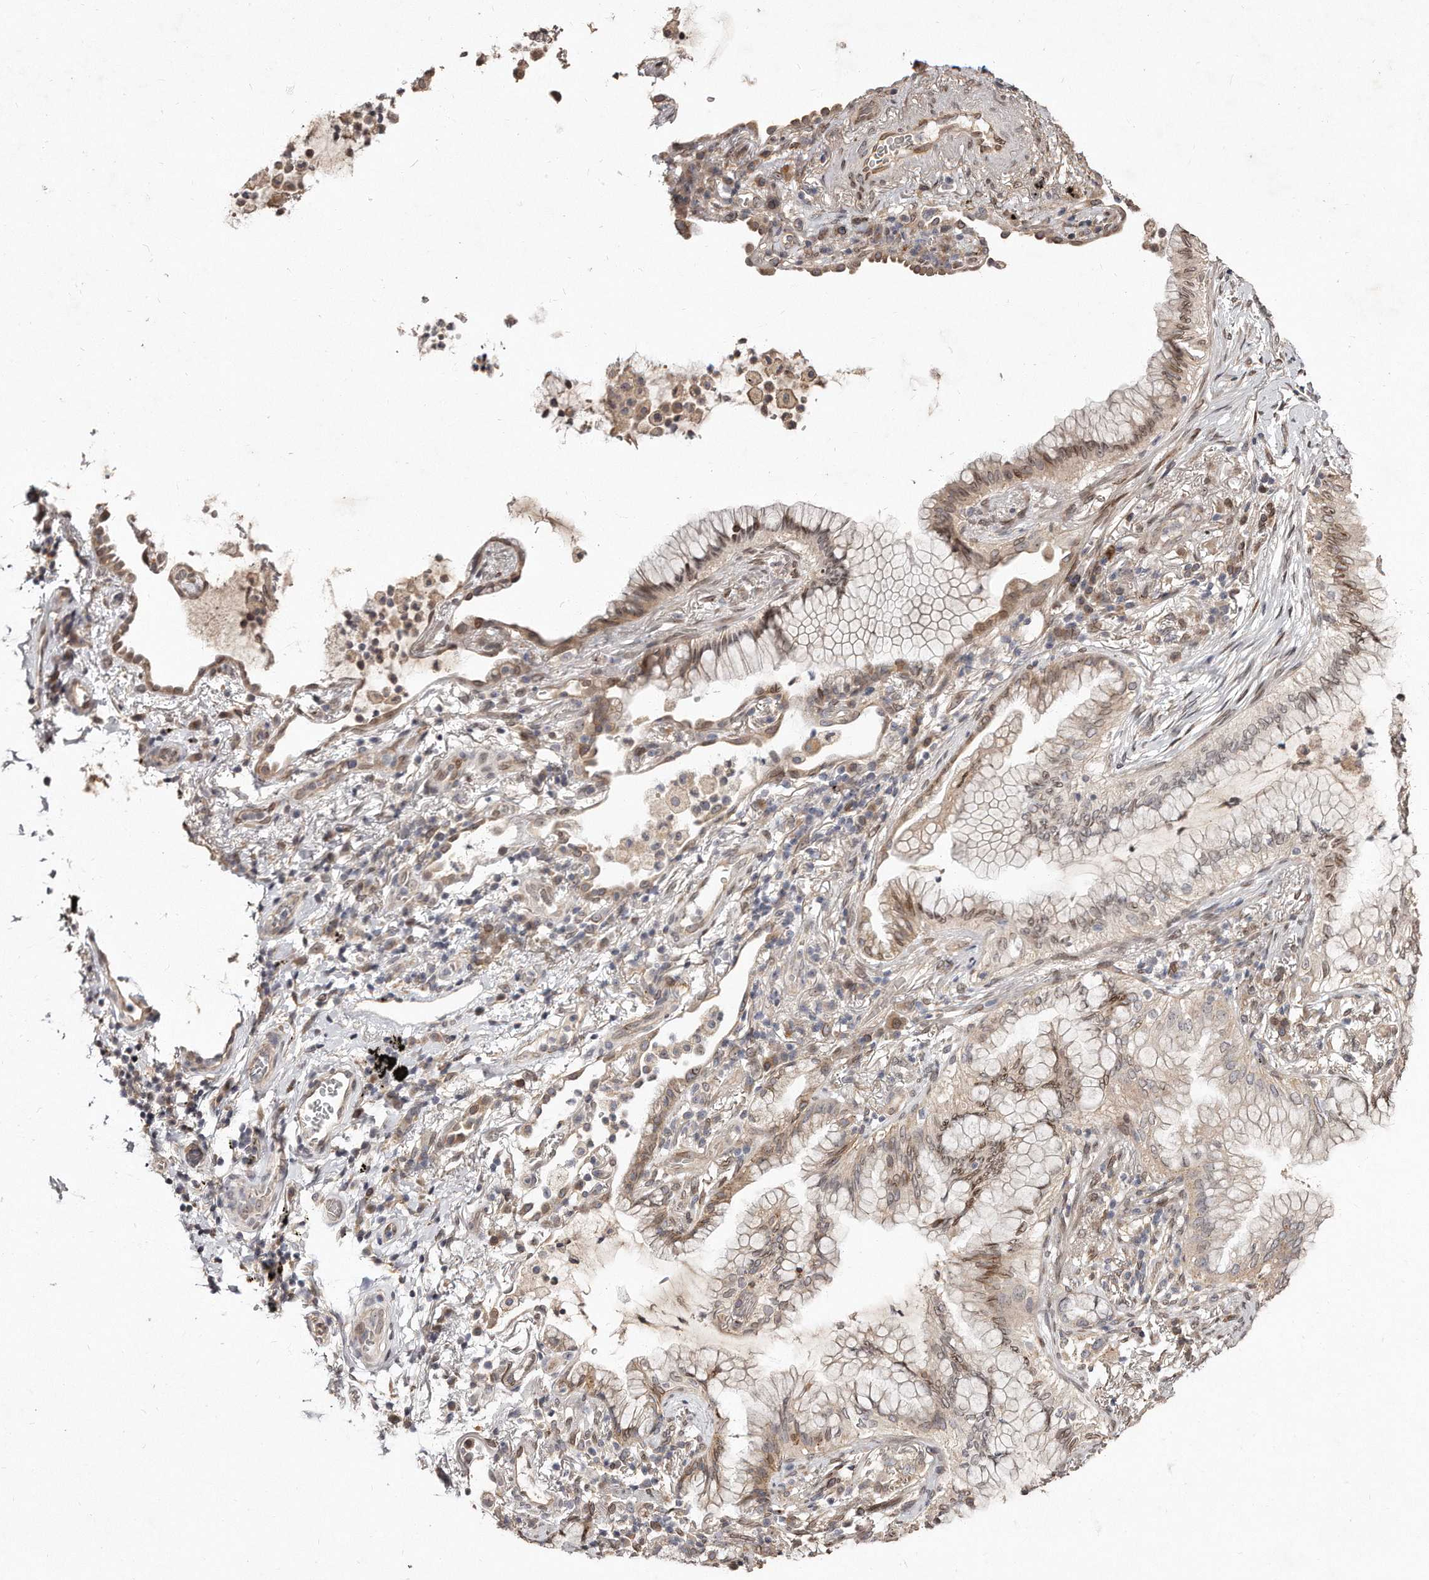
{"staining": {"intensity": "moderate", "quantity": "25%-75%", "location": "cytoplasmic/membranous,nuclear"}, "tissue": "lung cancer", "cell_type": "Tumor cells", "image_type": "cancer", "snomed": [{"axis": "morphology", "description": "Adenocarcinoma, NOS"}, {"axis": "topography", "description": "Lung"}], "caption": "Approximately 25%-75% of tumor cells in human adenocarcinoma (lung) reveal moderate cytoplasmic/membranous and nuclear protein expression as visualized by brown immunohistochemical staining.", "gene": "HASPIN", "patient": {"sex": "female", "age": 70}}